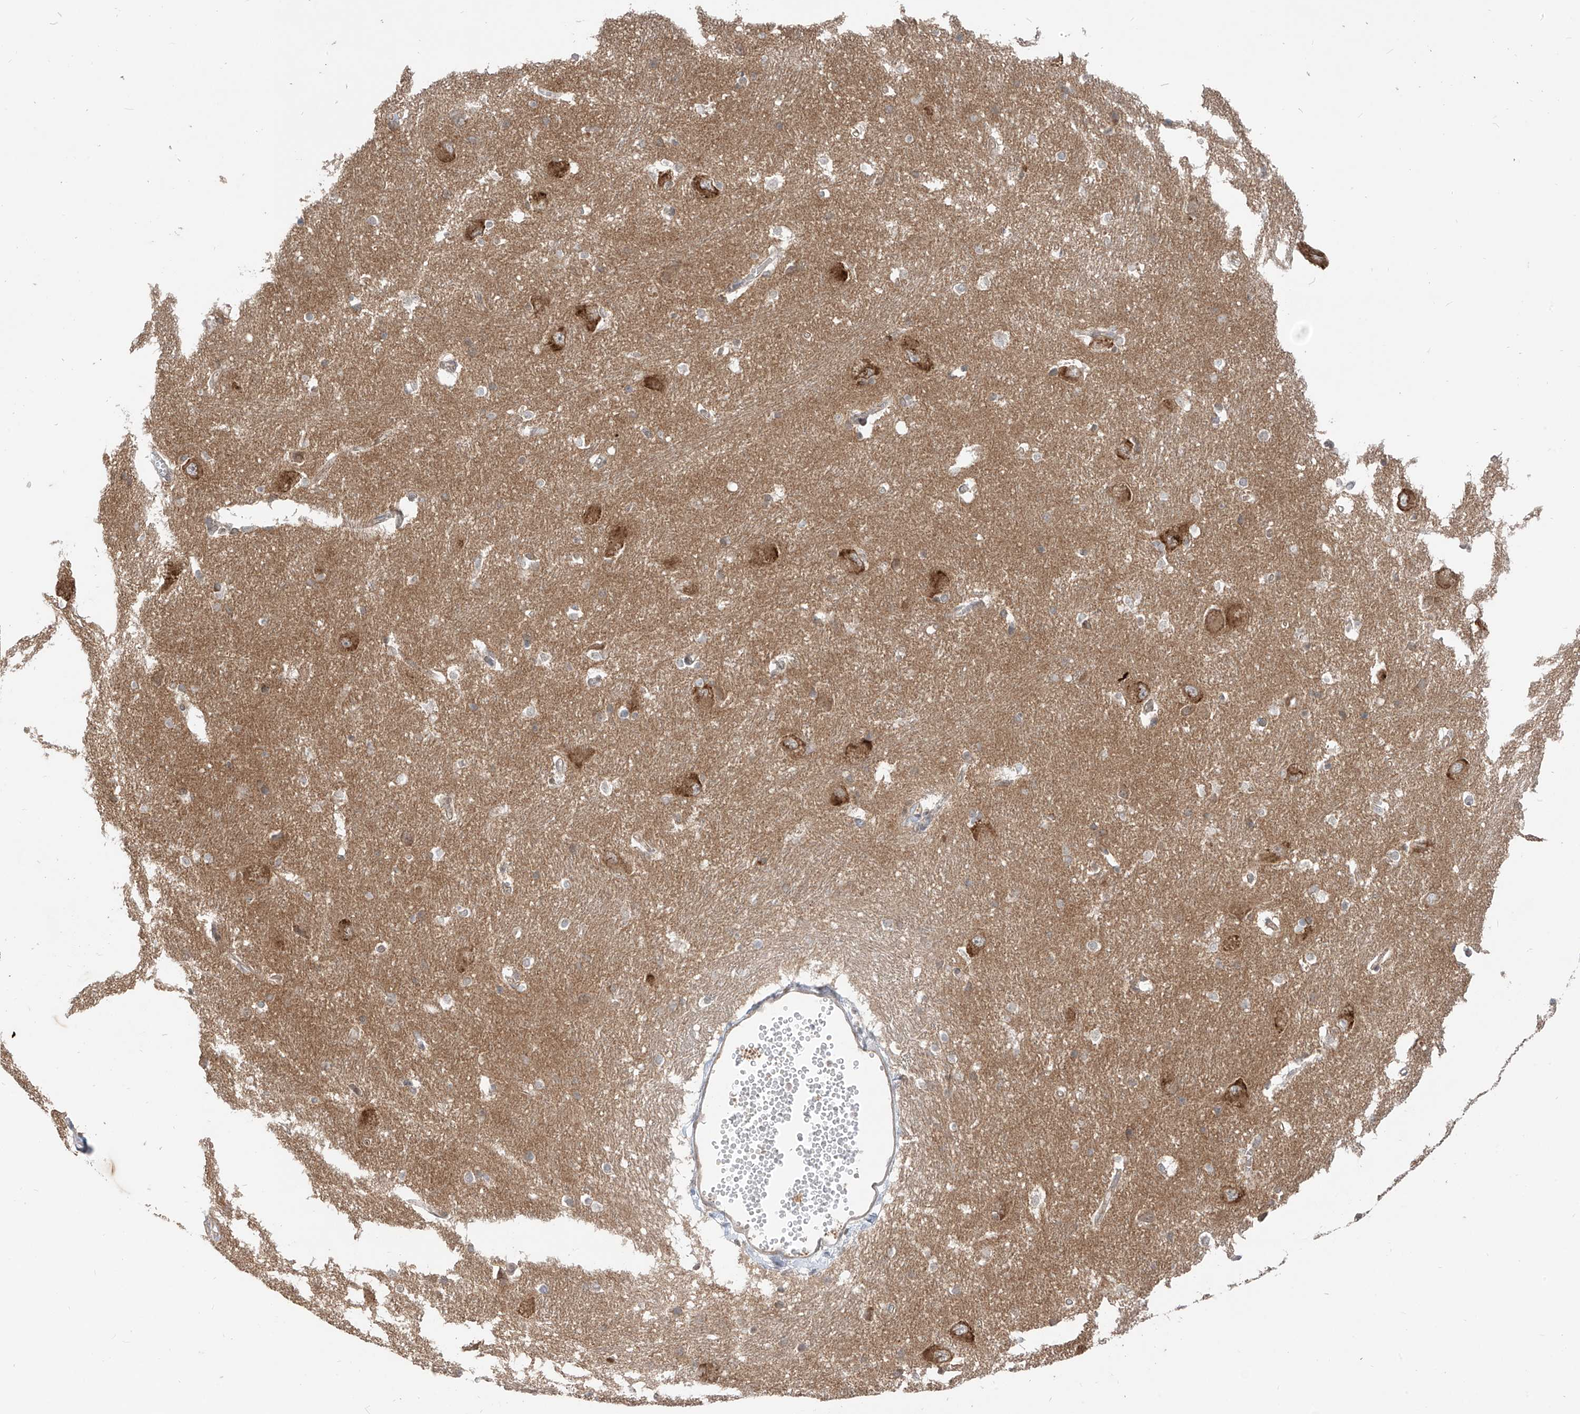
{"staining": {"intensity": "weak", "quantity": "25%-75%", "location": "cytoplasmic/membranous"}, "tissue": "caudate", "cell_type": "Glial cells", "image_type": "normal", "snomed": [{"axis": "morphology", "description": "Normal tissue, NOS"}, {"axis": "topography", "description": "Lateral ventricle wall"}], "caption": "A photomicrograph of caudate stained for a protein reveals weak cytoplasmic/membranous brown staining in glial cells. (Brightfield microscopy of DAB IHC at high magnification).", "gene": "MTUS2", "patient": {"sex": "male", "age": 37}}